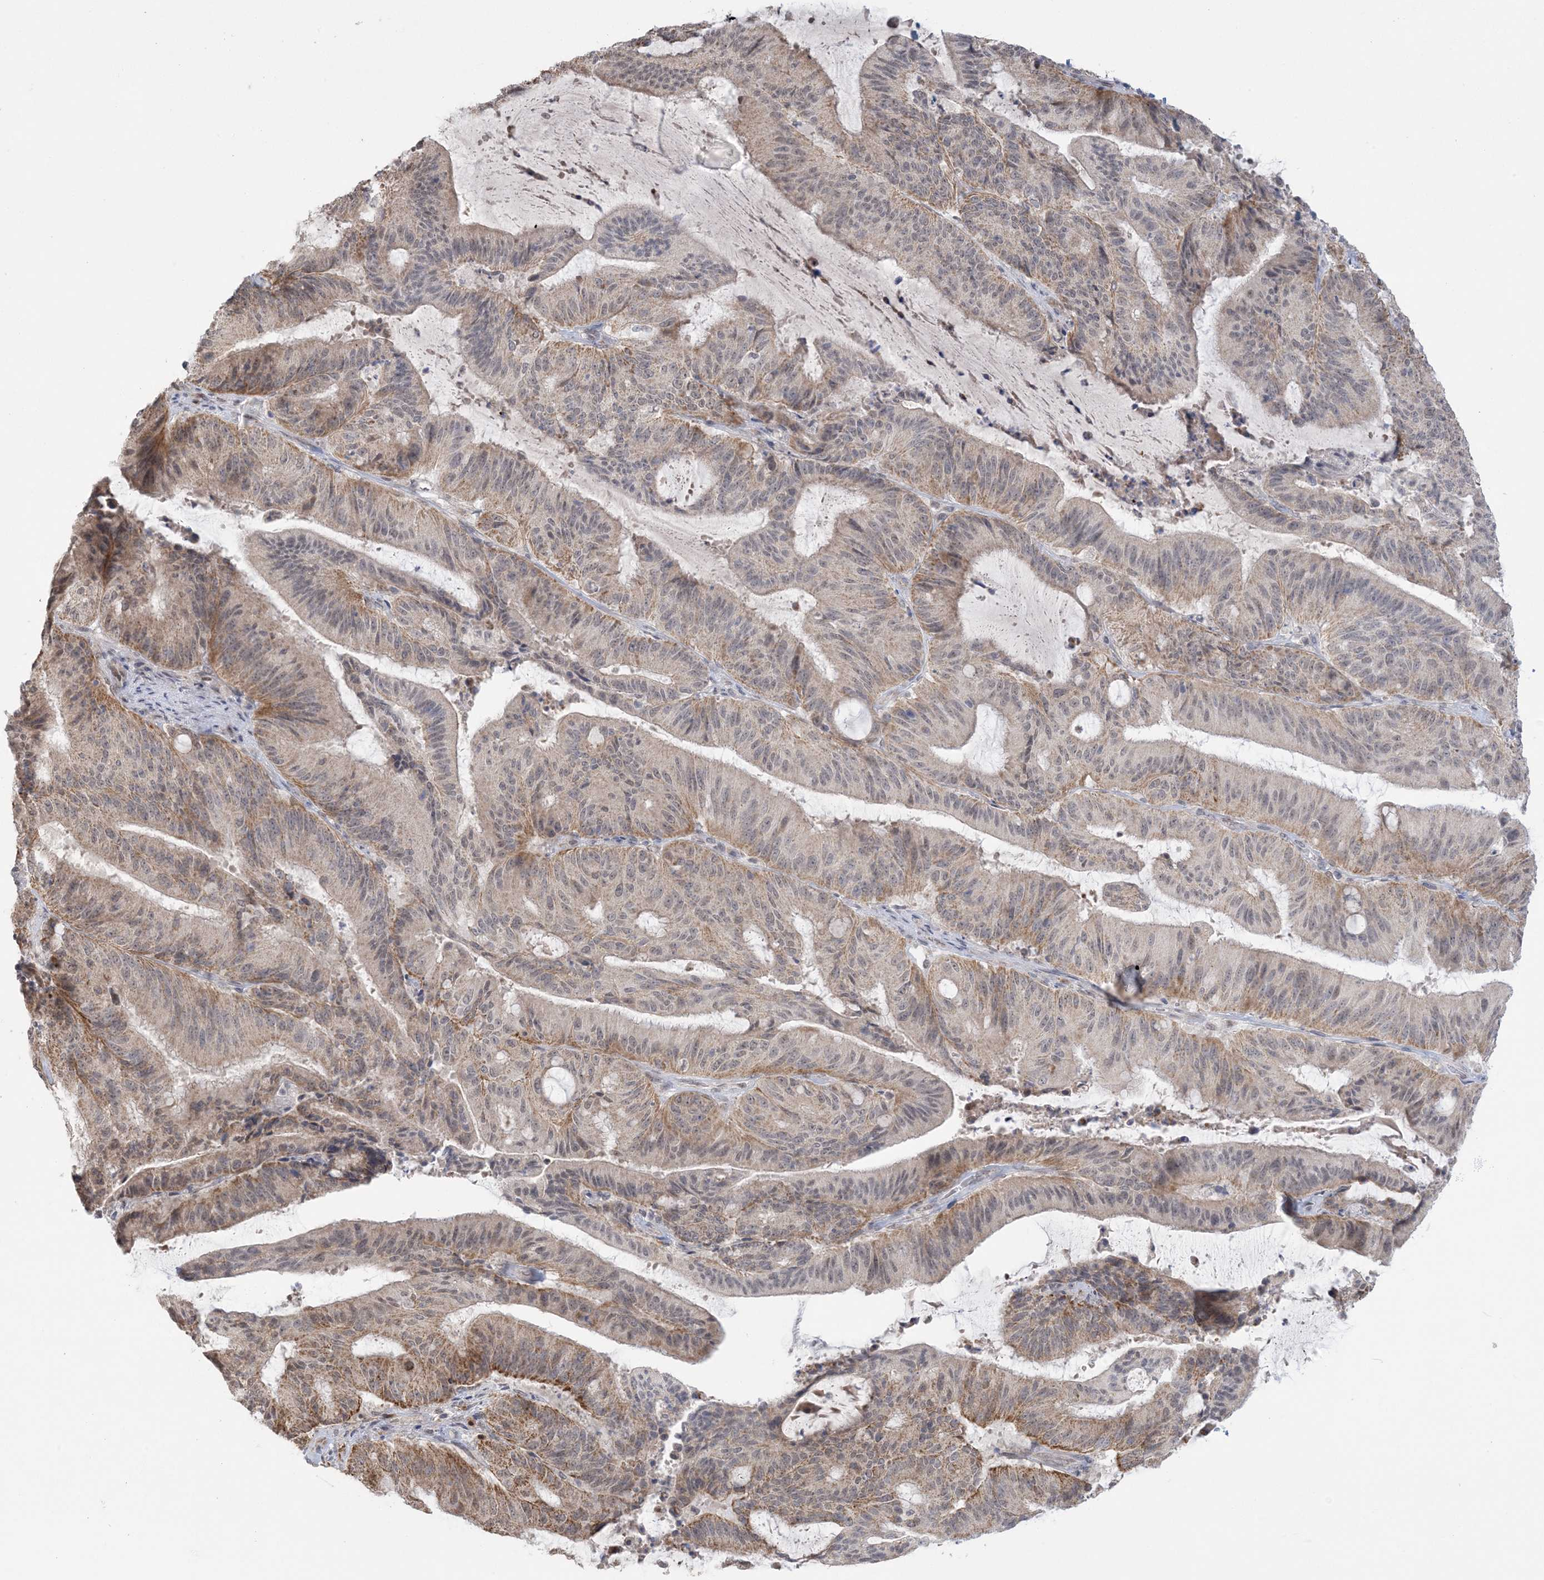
{"staining": {"intensity": "moderate", "quantity": "25%-75%", "location": "cytoplasmic/membranous"}, "tissue": "liver cancer", "cell_type": "Tumor cells", "image_type": "cancer", "snomed": [{"axis": "morphology", "description": "Normal tissue, NOS"}, {"axis": "morphology", "description": "Cholangiocarcinoma"}, {"axis": "topography", "description": "Liver"}, {"axis": "topography", "description": "Peripheral nerve tissue"}], "caption": "Liver cholangiocarcinoma stained with a brown dye displays moderate cytoplasmic/membranous positive staining in about 25%-75% of tumor cells.", "gene": "TRMT10C", "patient": {"sex": "female", "age": 73}}